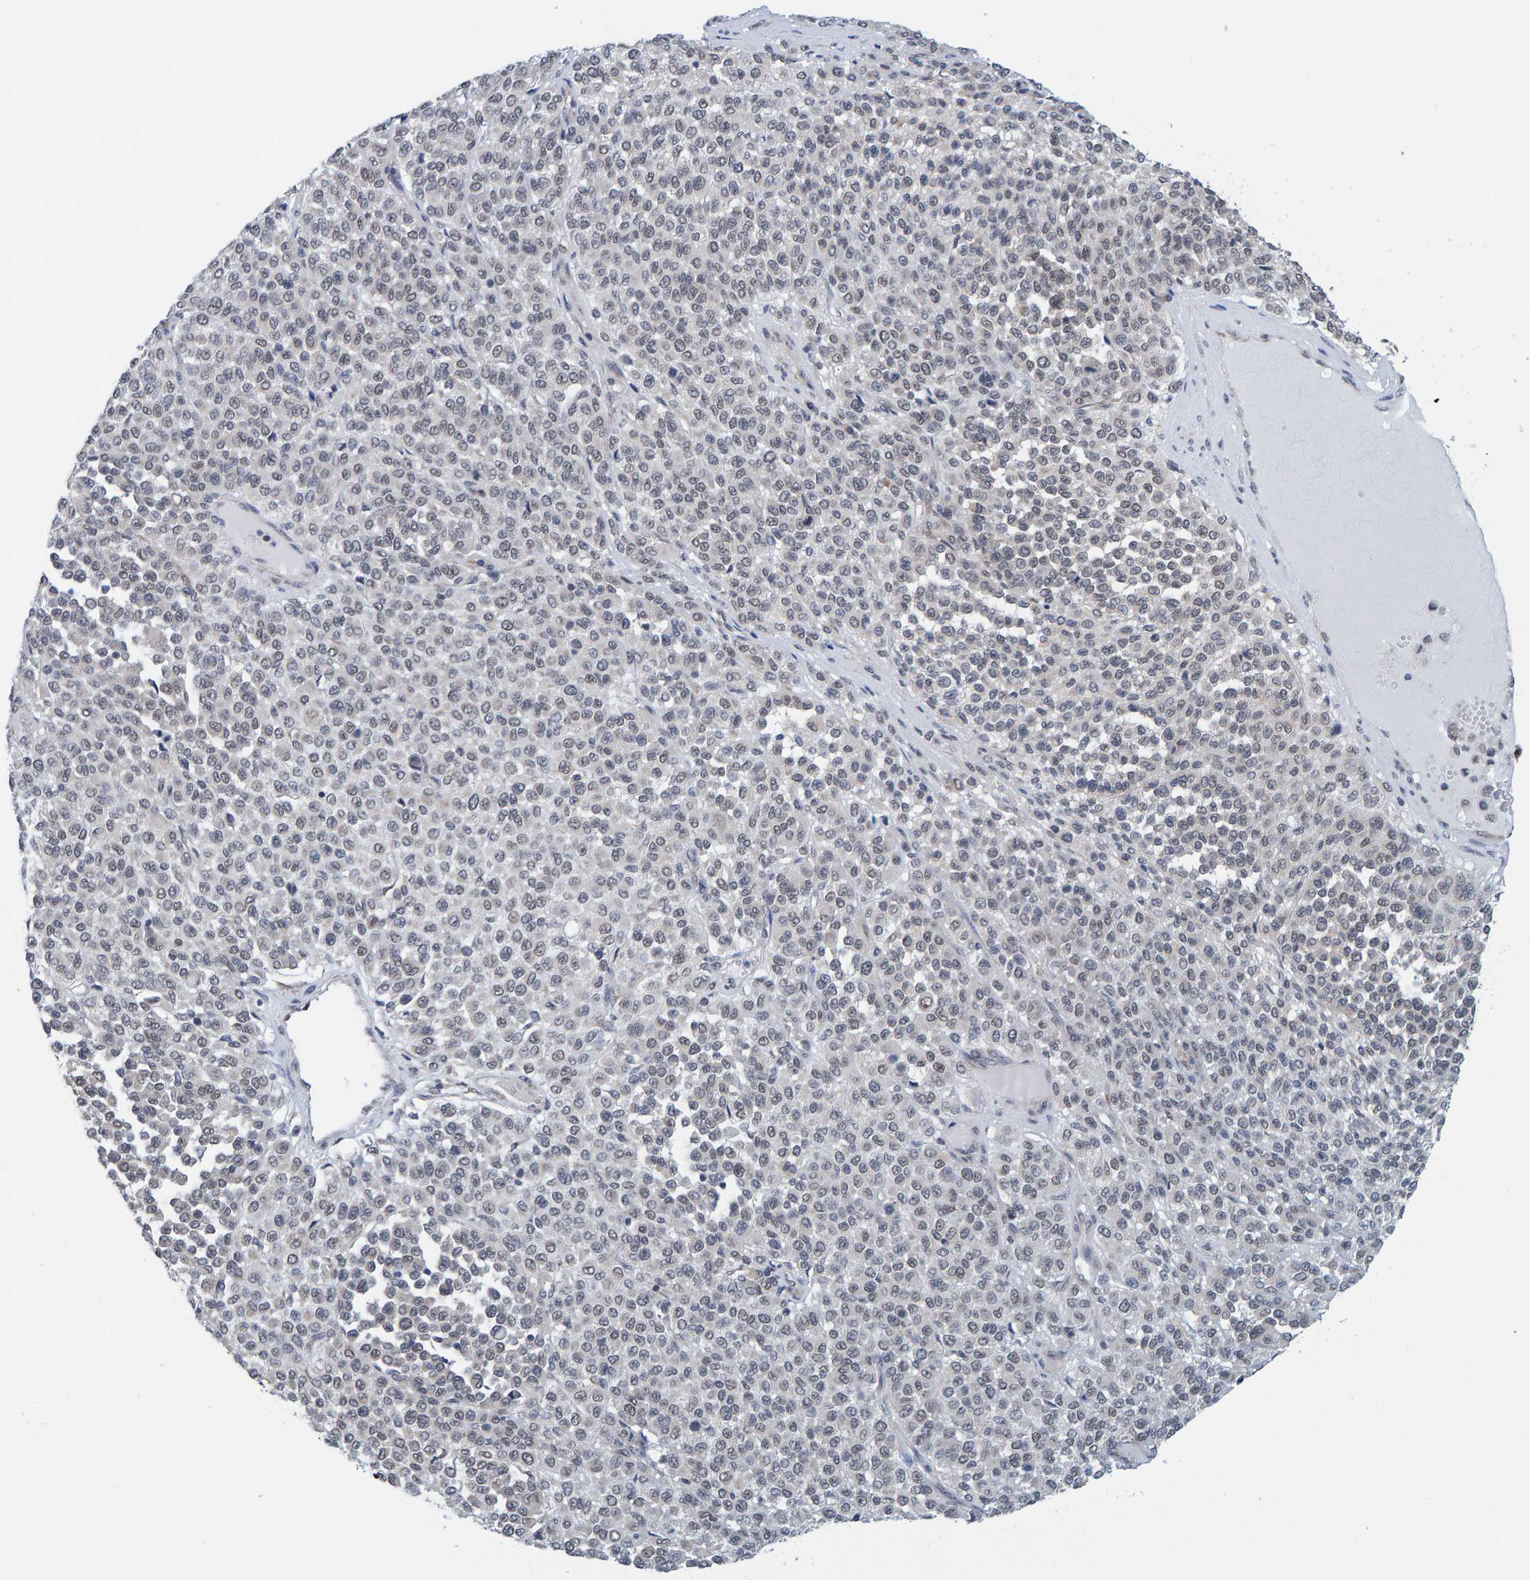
{"staining": {"intensity": "weak", "quantity": "<25%", "location": "nuclear"}, "tissue": "melanoma", "cell_type": "Tumor cells", "image_type": "cancer", "snomed": [{"axis": "morphology", "description": "Malignant melanoma, Metastatic site"}, {"axis": "topography", "description": "Pancreas"}], "caption": "Immunohistochemistry image of human melanoma stained for a protein (brown), which shows no expression in tumor cells.", "gene": "SCRN2", "patient": {"sex": "female", "age": 30}}